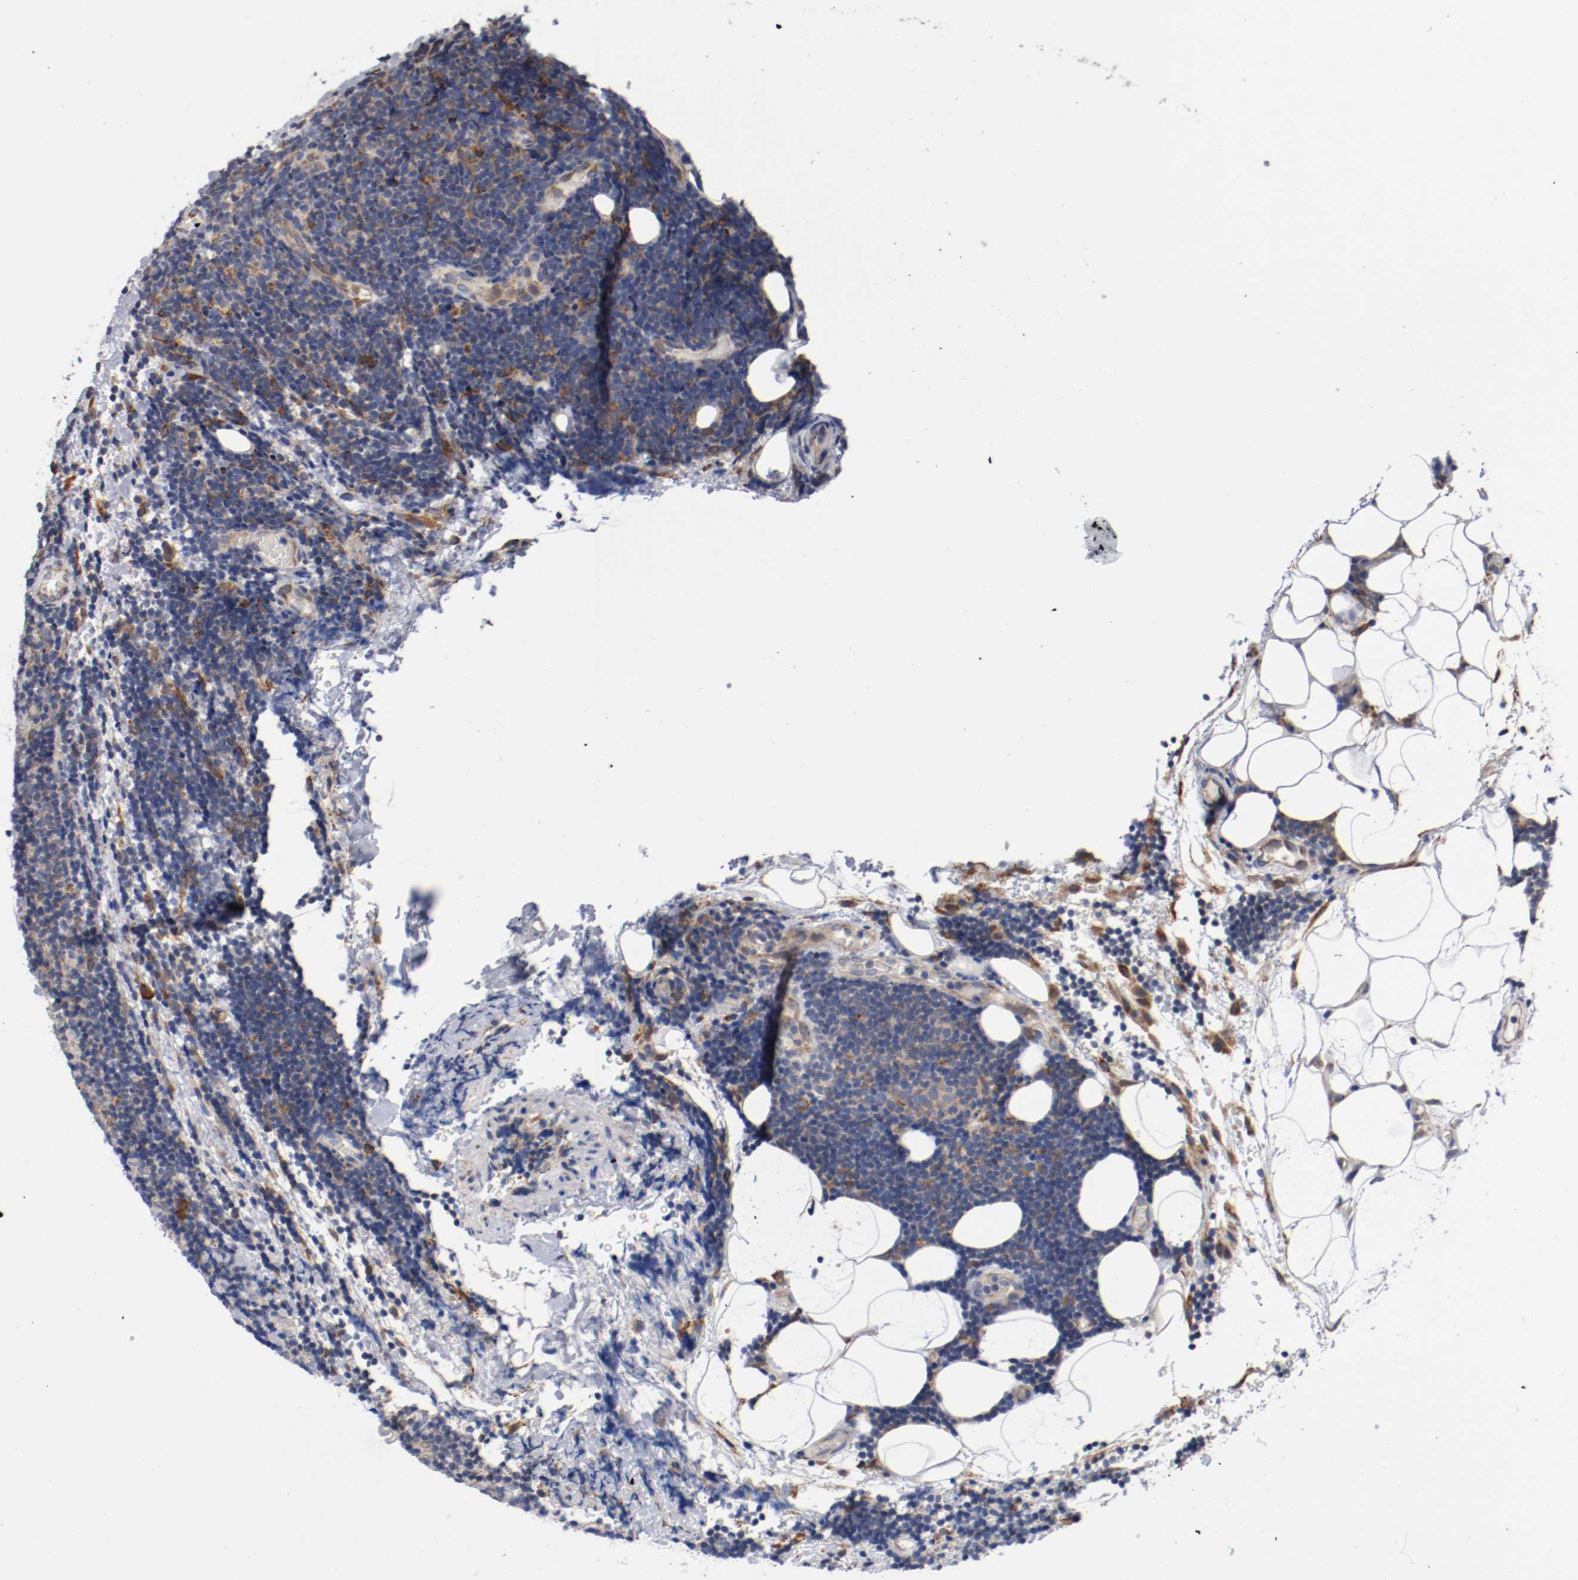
{"staining": {"intensity": "negative", "quantity": "none", "location": "none"}, "tissue": "lymphoma", "cell_type": "Tumor cells", "image_type": "cancer", "snomed": [{"axis": "morphology", "description": "Malignant lymphoma, non-Hodgkin's type, Low grade"}, {"axis": "topography", "description": "Lymph node"}], "caption": "IHC image of malignant lymphoma, non-Hodgkin's type (low-grade) stained for a protein (brown), which reveals no staining in tumor cells.", "gene": "TNFSF13", "patient": {"sex": "male", "age": 83}}